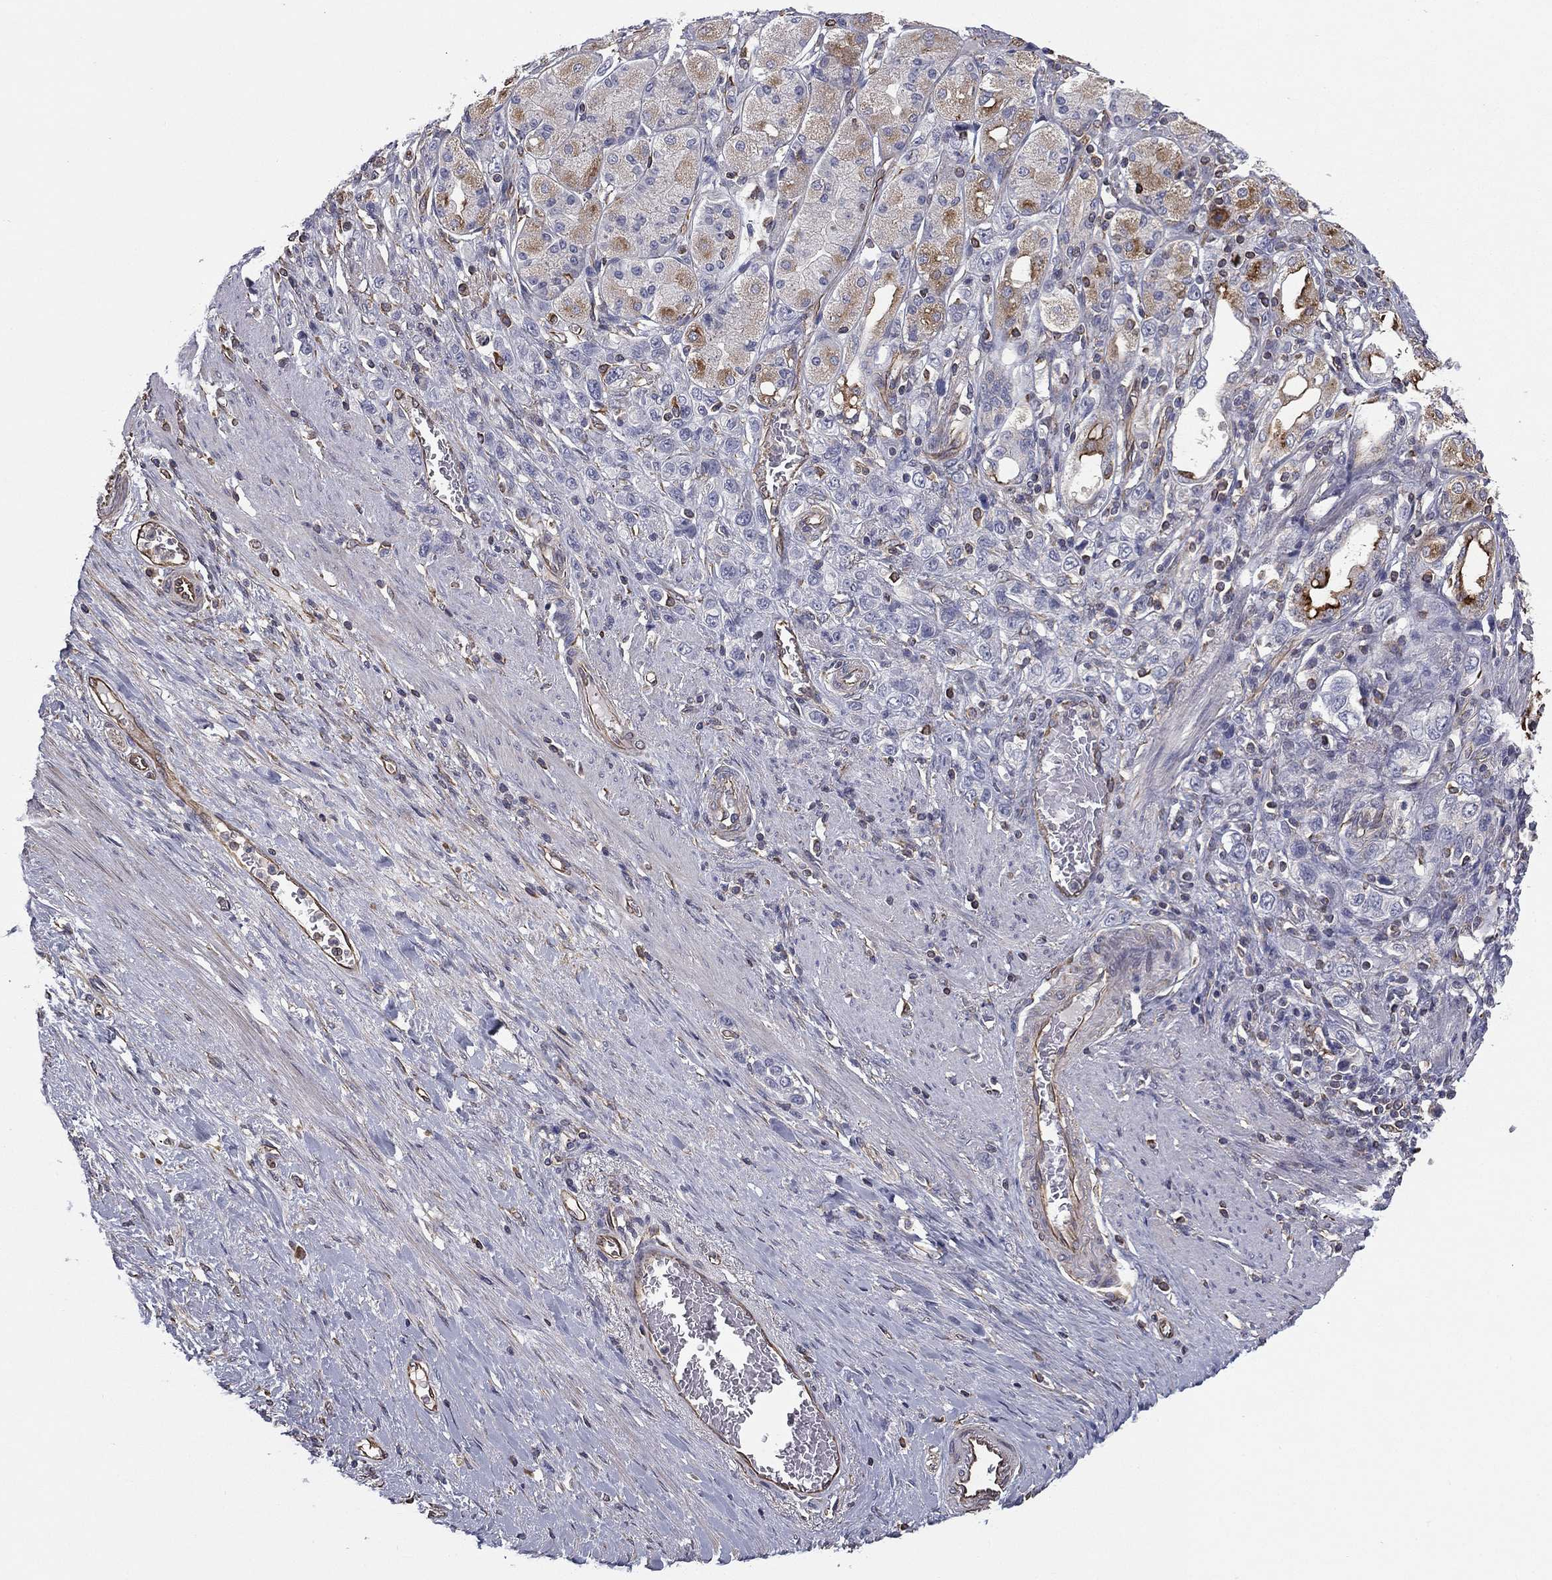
{"staining": {"intensity": "negative", "quantity": "none", "location": "none"}, "tissue": "stomach cancer", "cell_type": "Tumor cells", "image_type": "cancer", "snomed": [{"axis": "morphology", "description": "Normal tissue, NOS"}, {"axis": "morphology", "description": "Adenocarcinoma, NOS"}, {"axis": "morphology", "description": "Adenocarcinoma, High grade"}, {"axis": "topography", "description": "Stomach, upper"}, {"axis": "topography", "description": "Stomach"}], "caption": "High magnification brightfield microscopy of adenocarcinoma (high-grade) (stomach) stained with DAB (brown) and counterstained with hematoxylin (blue): tumor cells show no significant staining.", "gene": "SCUBE1", "patient": {"sex": "female", "age": 65}}